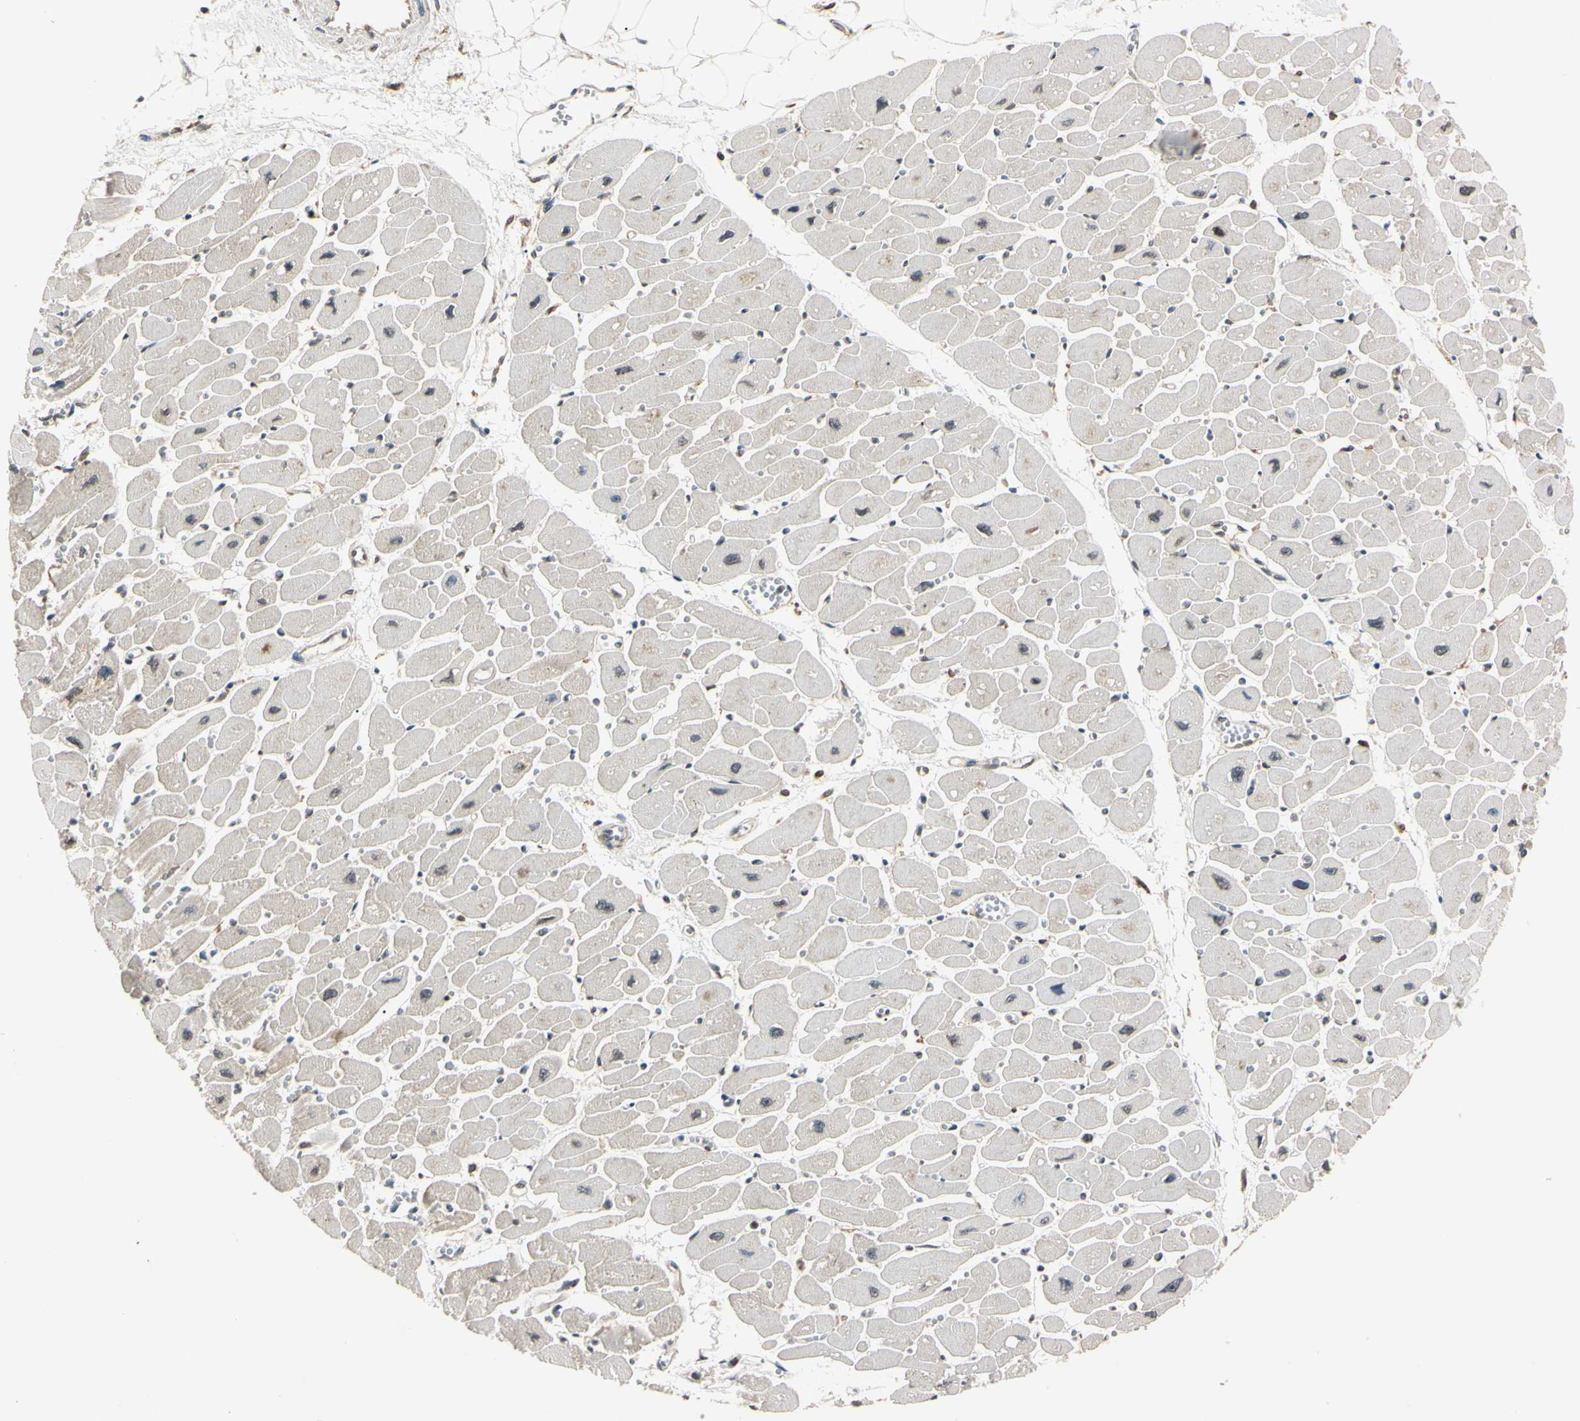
{"staining": {"intensity": "weak", "quantity": "<25%", "location": "cytoplasmic/membranous,nuclear"}, "tissue": "heart muscle", "cell_type": "Cardiomyocytes", "image_type": "normal", "snomed": [{"axis": "morphology", "description": "Normal tissue, NOS"}, {"axis": "topography", "description": "Heart"}], "caption": "This is an immunohistochemistry (IHC) histopathology image of benign human heart muscle. There is no staining in cardiomyocytes.", "gene": "EPN1", "patient": {"sex": "female", "age": 54}}